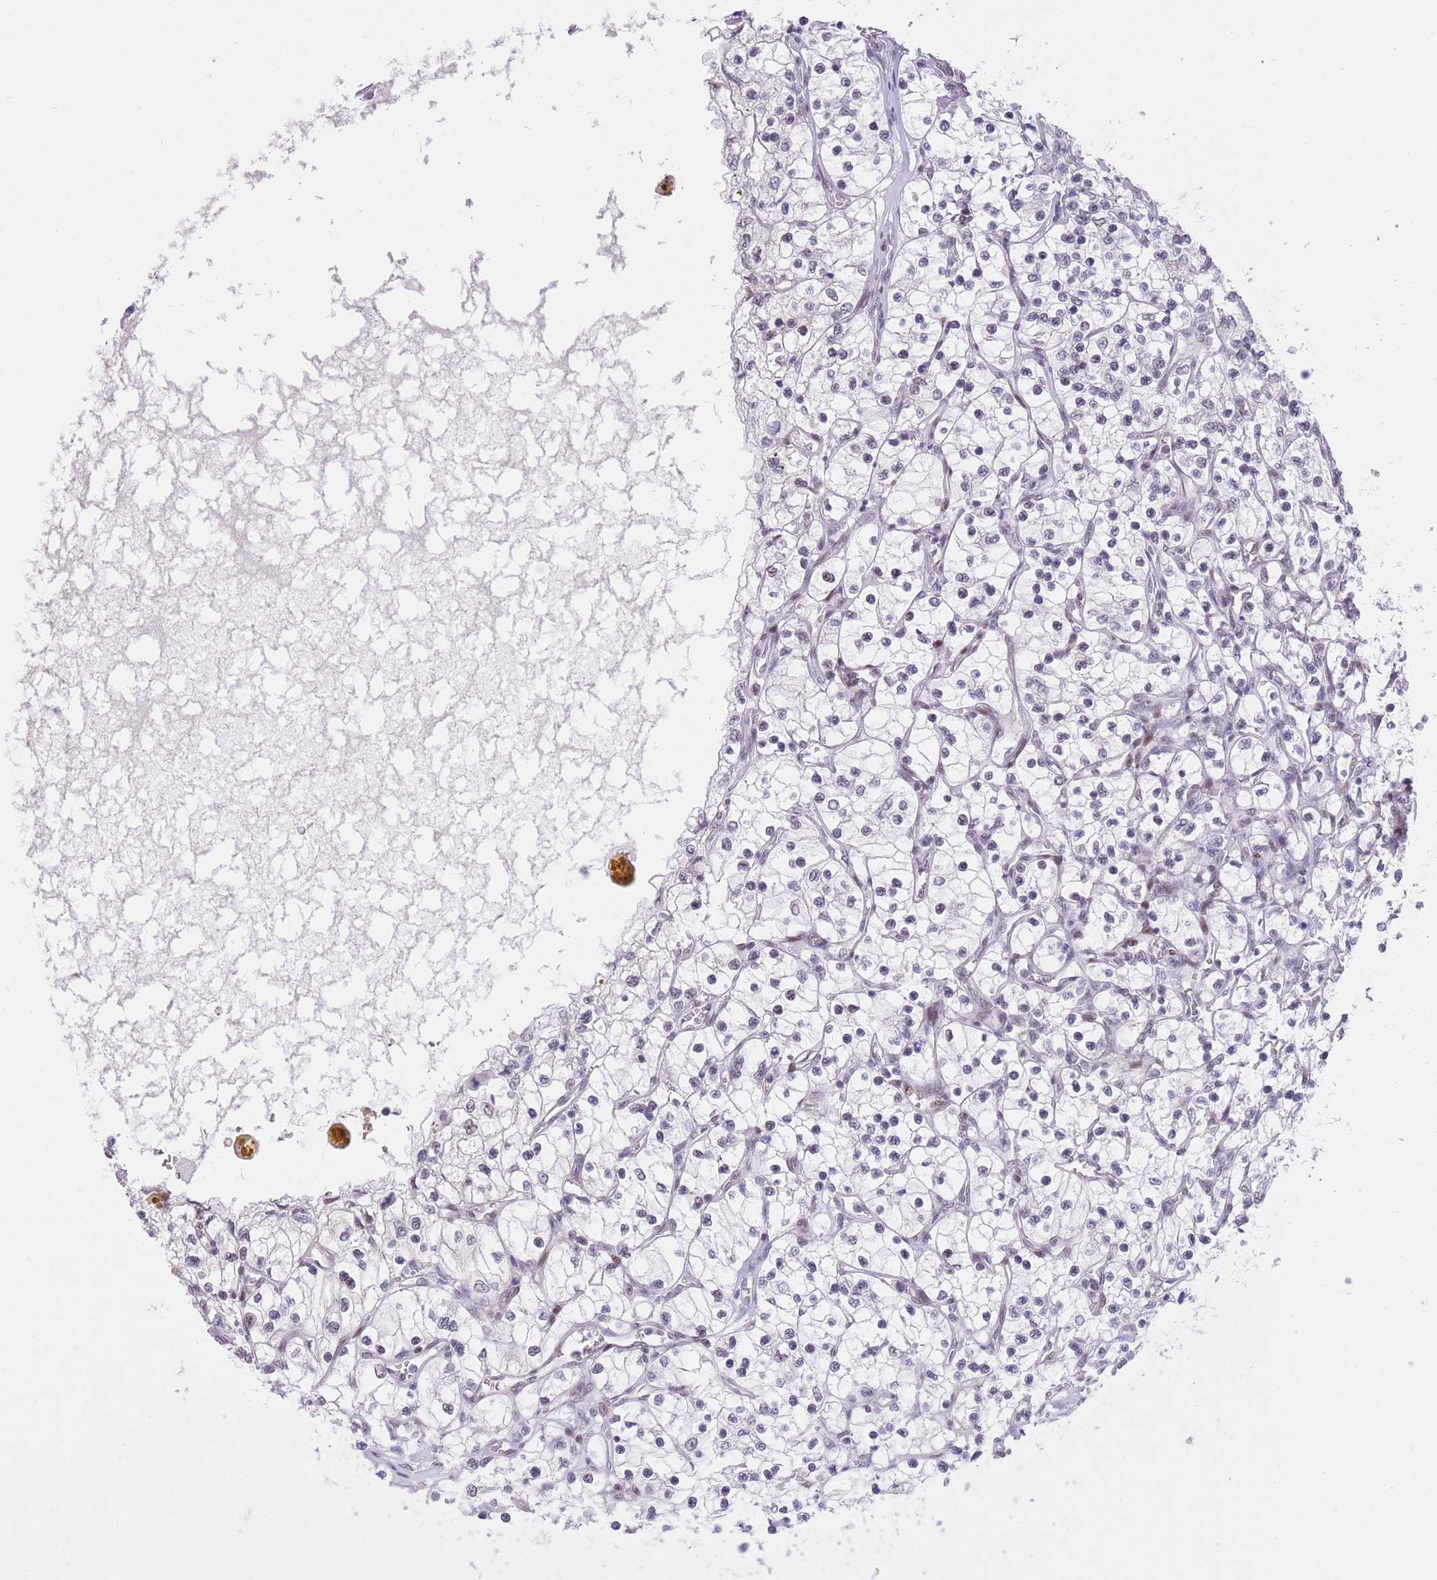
{"staining": {"intensity": "negative", "quantity": "none", "location": "none"}, "tissue": "renal cancer", "cell_type": "Tumor cells", "image_type": "cancer", "snomed": [{"axis": "morphology", "description": "Adenocarcinoma, NOS"}, {"axis": "topography", "description": "Kidney"}], "caption": "A high-resolution image shows immunohistochemistry staining of renal cancer (adenocarcinoma), which demonstrates no significant expression in tumor cells. Nuclei are stained in blue.", "gene": "RFX1", "patient": {"sex": "female", "age": 69}}